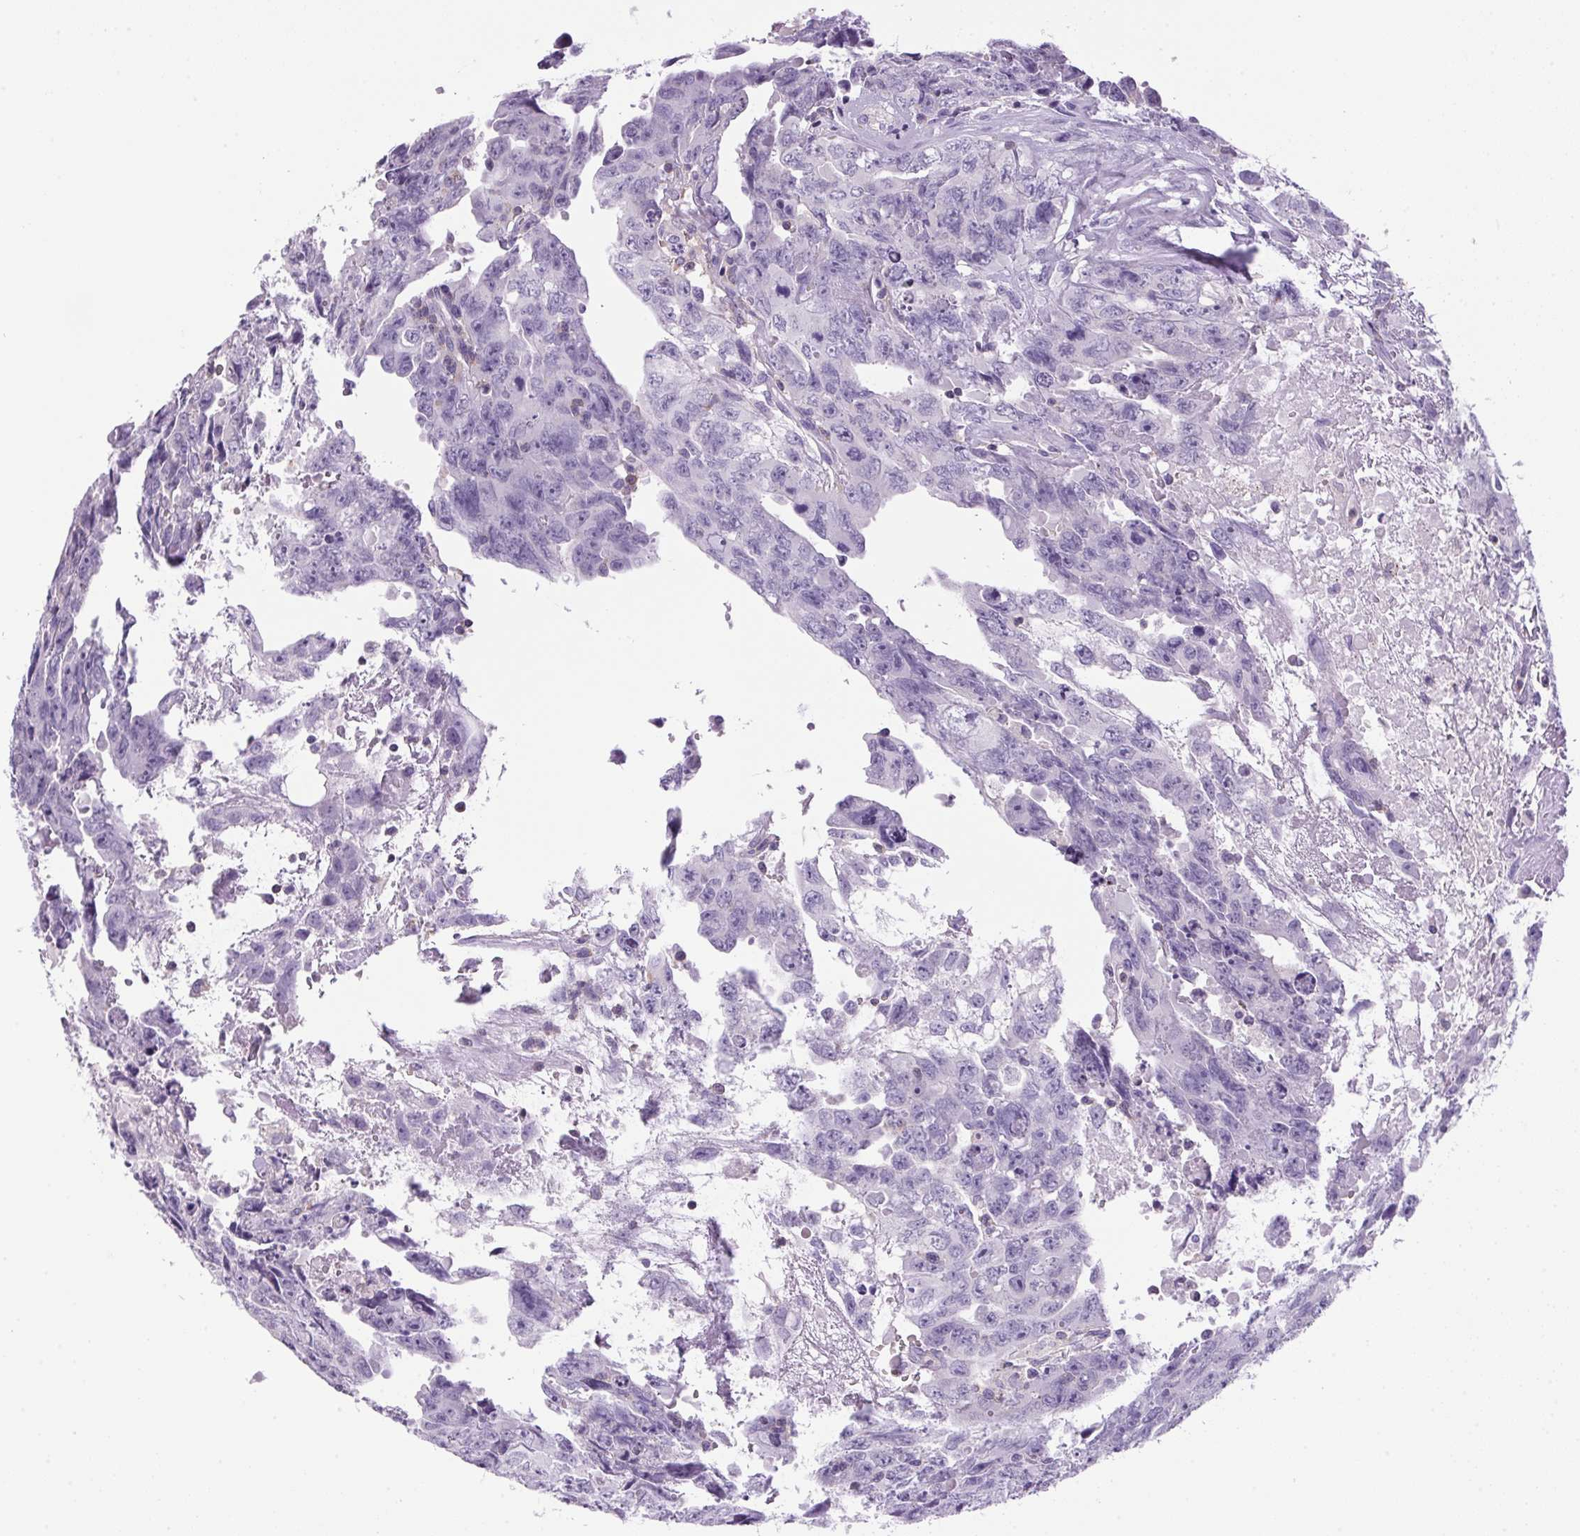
{"staining": {"intensity": "negative", "quantity": "none", "location": "none"}, "tissue": "testis cancer", "cell_type": "Tumor cells", "image_type": "cancer", "snomed": [{"axis": "morphology", "description": "Carcinoma, Embryonal, NOS"}, {"axis": "topography", "description": "Testis"}], "caption": "Human testis cancer stained for a protein using immunohistochemistry demonstrates no staining in tumor cells.", "gene": "S100A2", "patient": {"sex": "male", "age": 24}}